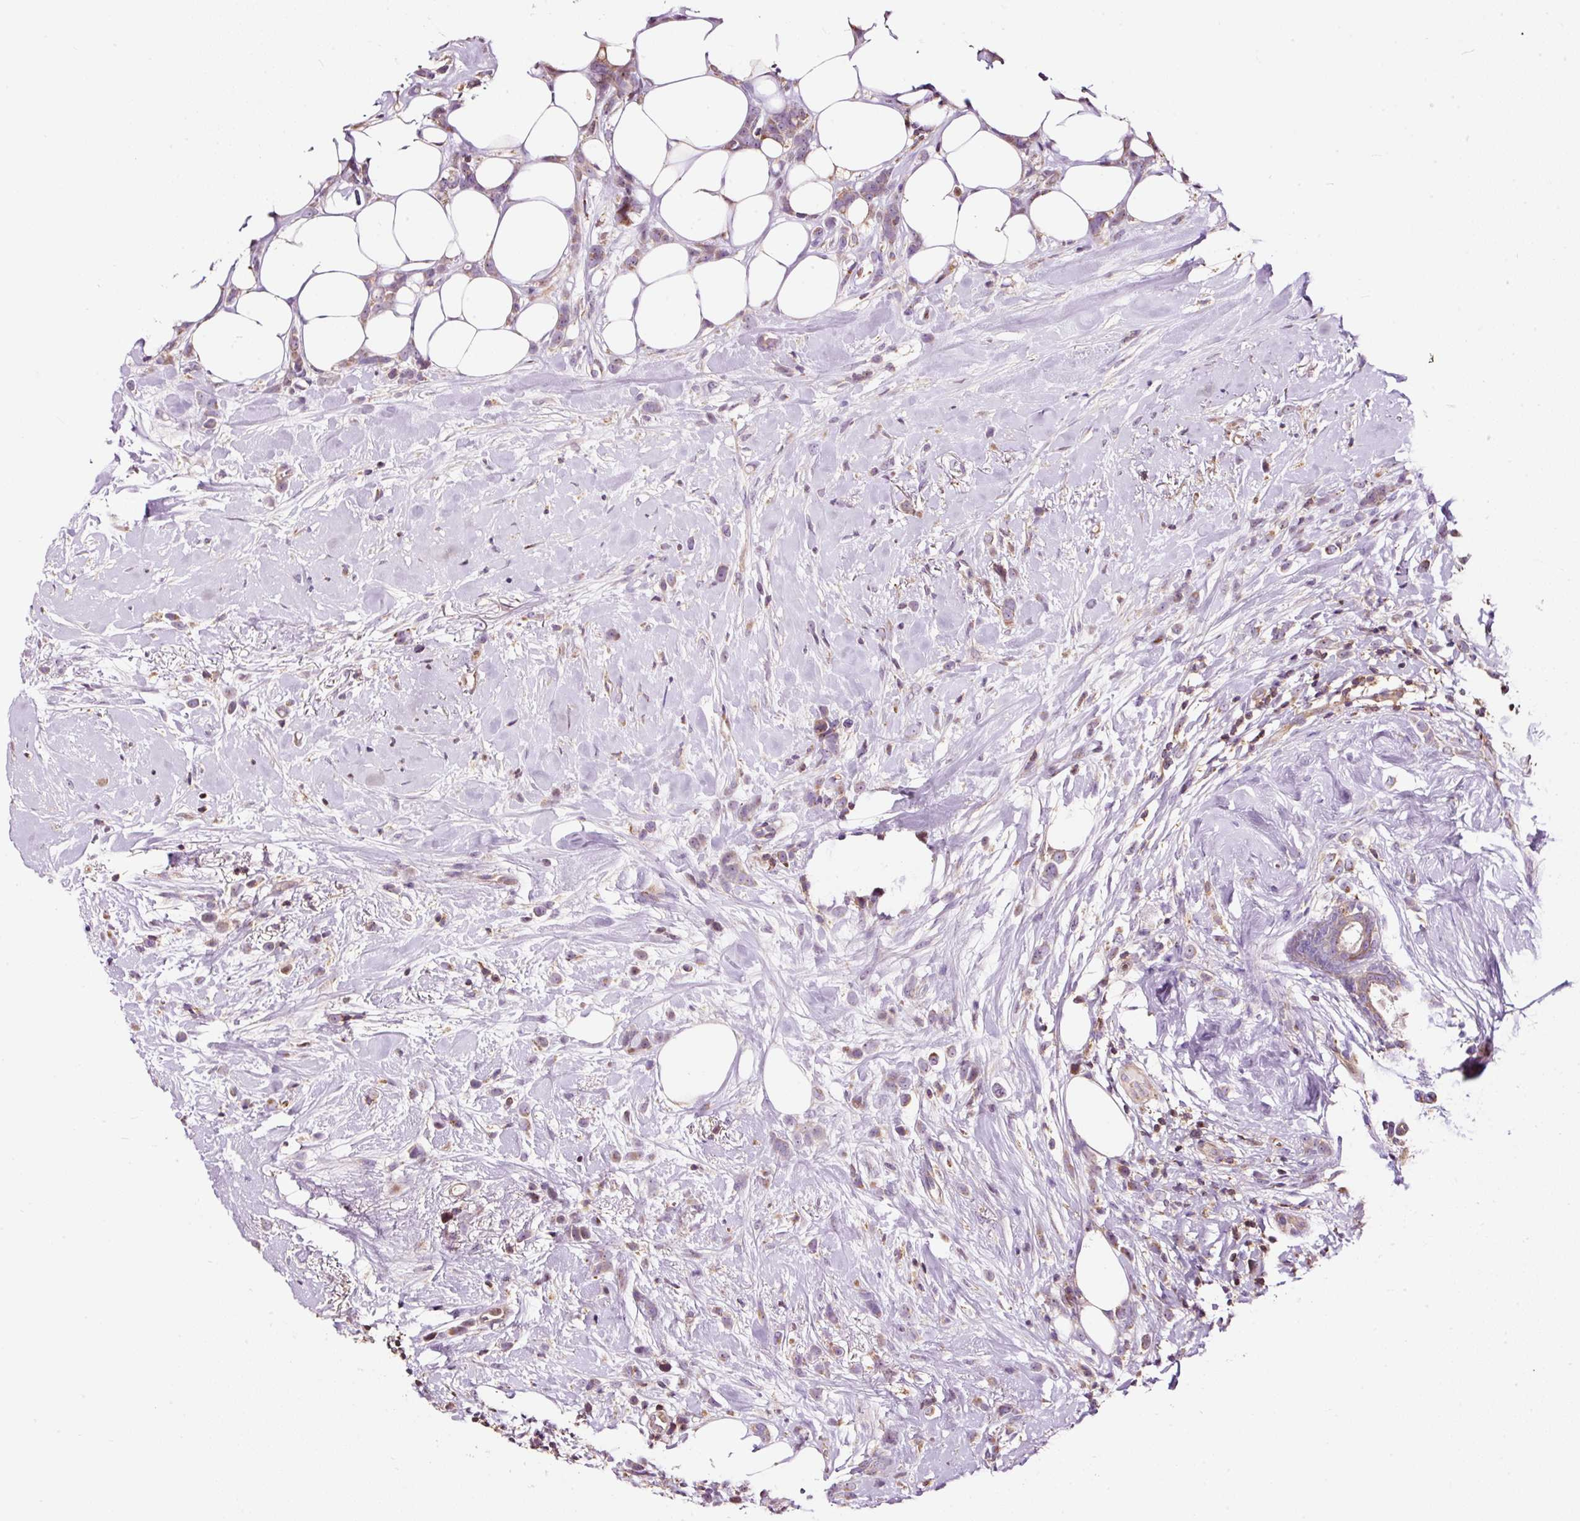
{"staining": {"intensity": "weak", "quantity": ">75%", "location": "cytoplasmic/membranous"}, "tissue": "breast cancer", "cell_type": "Tumor cells", "image_type": "cancer", "snomed": [{"axis": "morphology", "description": "Duct carcinoma"}, {"axis": "topography", "description": "Breast"}], "caption": "High-magnification brightfield microscopy of breast cancer (infiltrating ductal carcinoma) stained with DAB (brown) and counterstained with hematoxylin (blue). tumor cells exhibit weak cytoplasmic/membranous positivity is seen in approximately>75% of cells.", "gene": "BOLA3", "patient": {"sex": "female", "age": 80}}